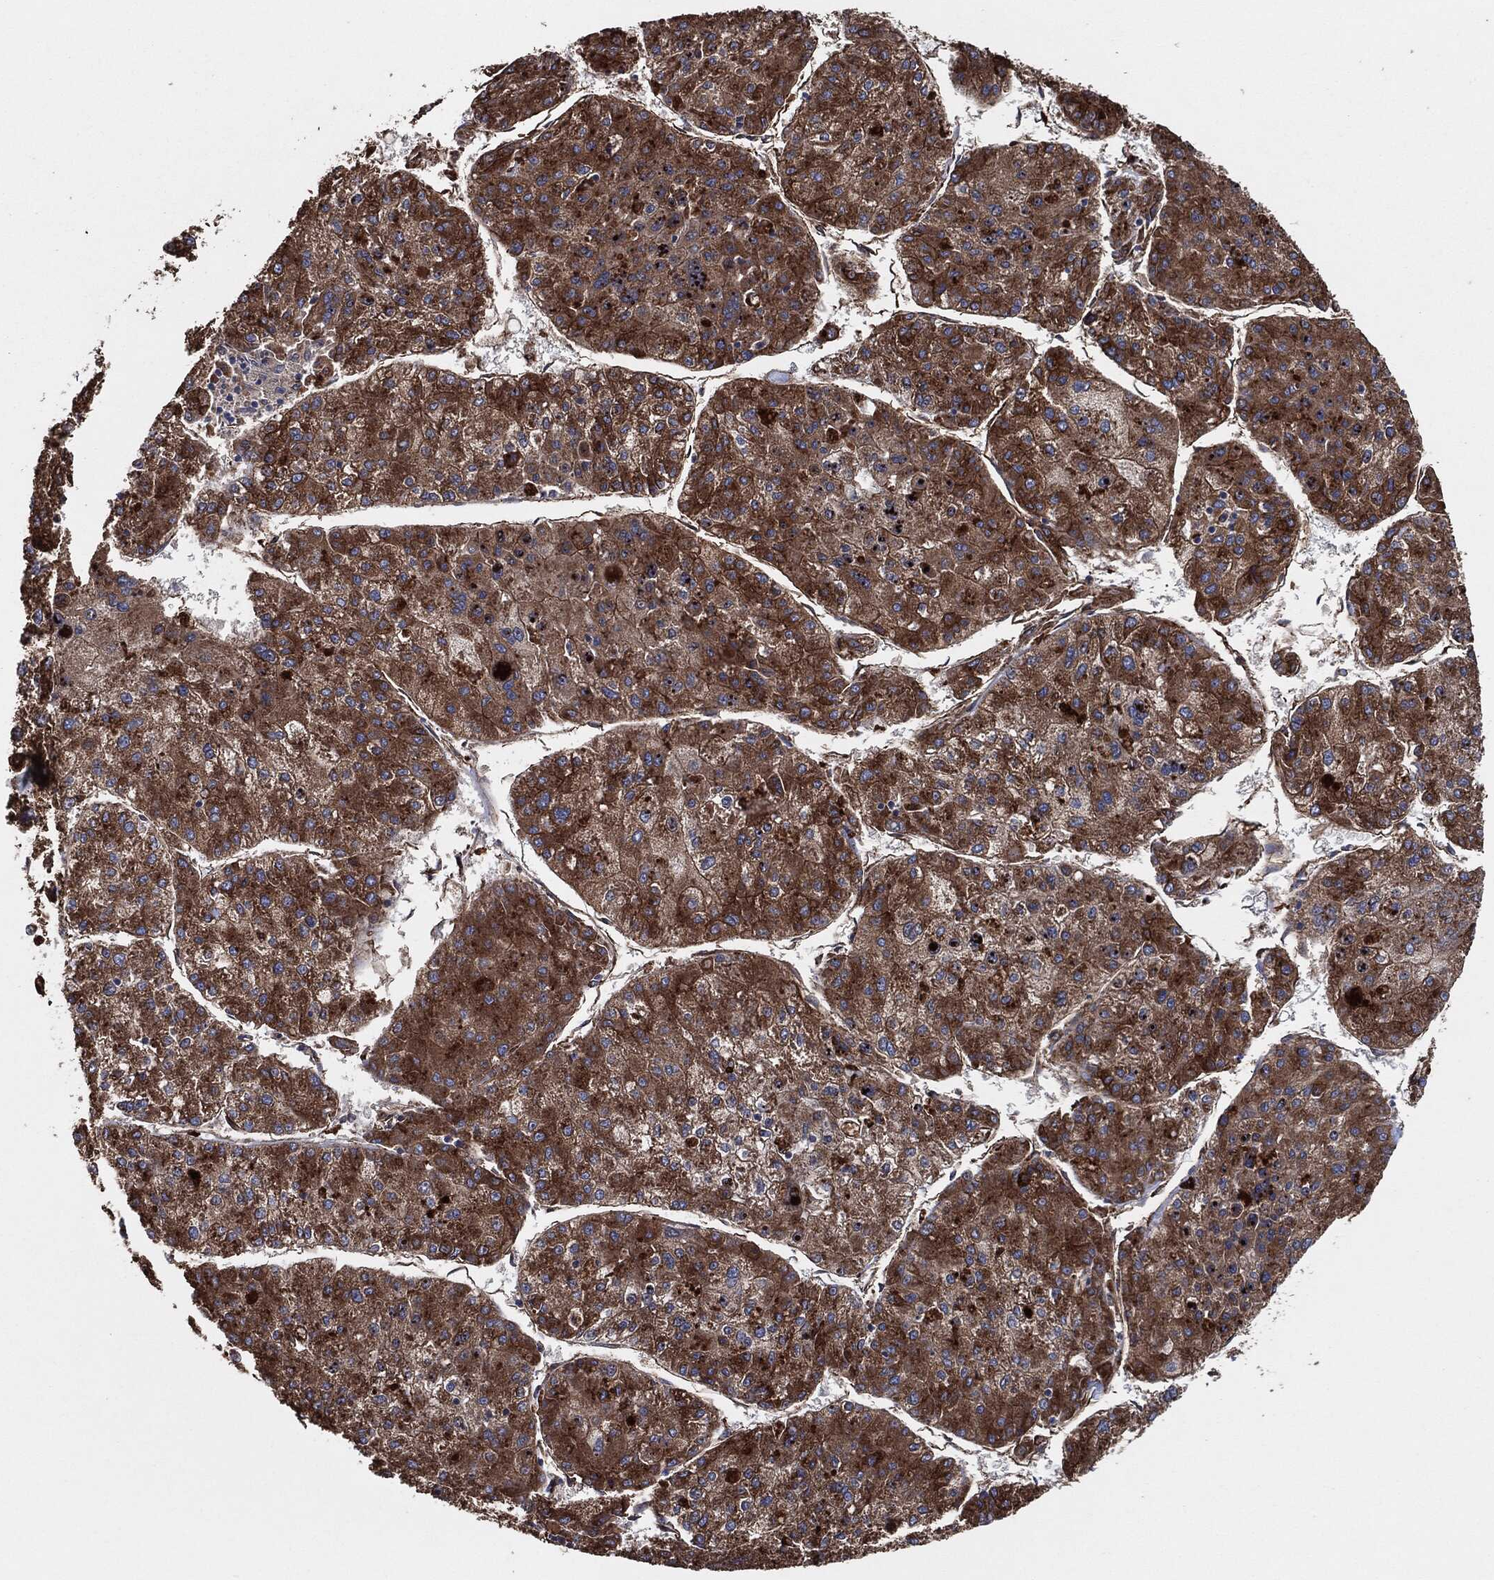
{"staining": {"intensity": "strong", "quantity": "25%-75%", "location": "cytoplasmic/membranous"}, "tissue": "liver cancer", "cell_type": "Tumor cells", "image_type": "cancer", "snomed": [{"axis": "morphology", "description": "Carcinoma, Hepatocellular, NOS"}, {"axis": "topography", "description": "Liver"}], "caption": "This micrograph shows immunohistochemistry staining of liver cancer, with high strong cytoplasmic/membranous expression in about 25%-75% of tumor cells.", "gene": "CTNNA1", "patient": {"sex": "male", "age": 43}}